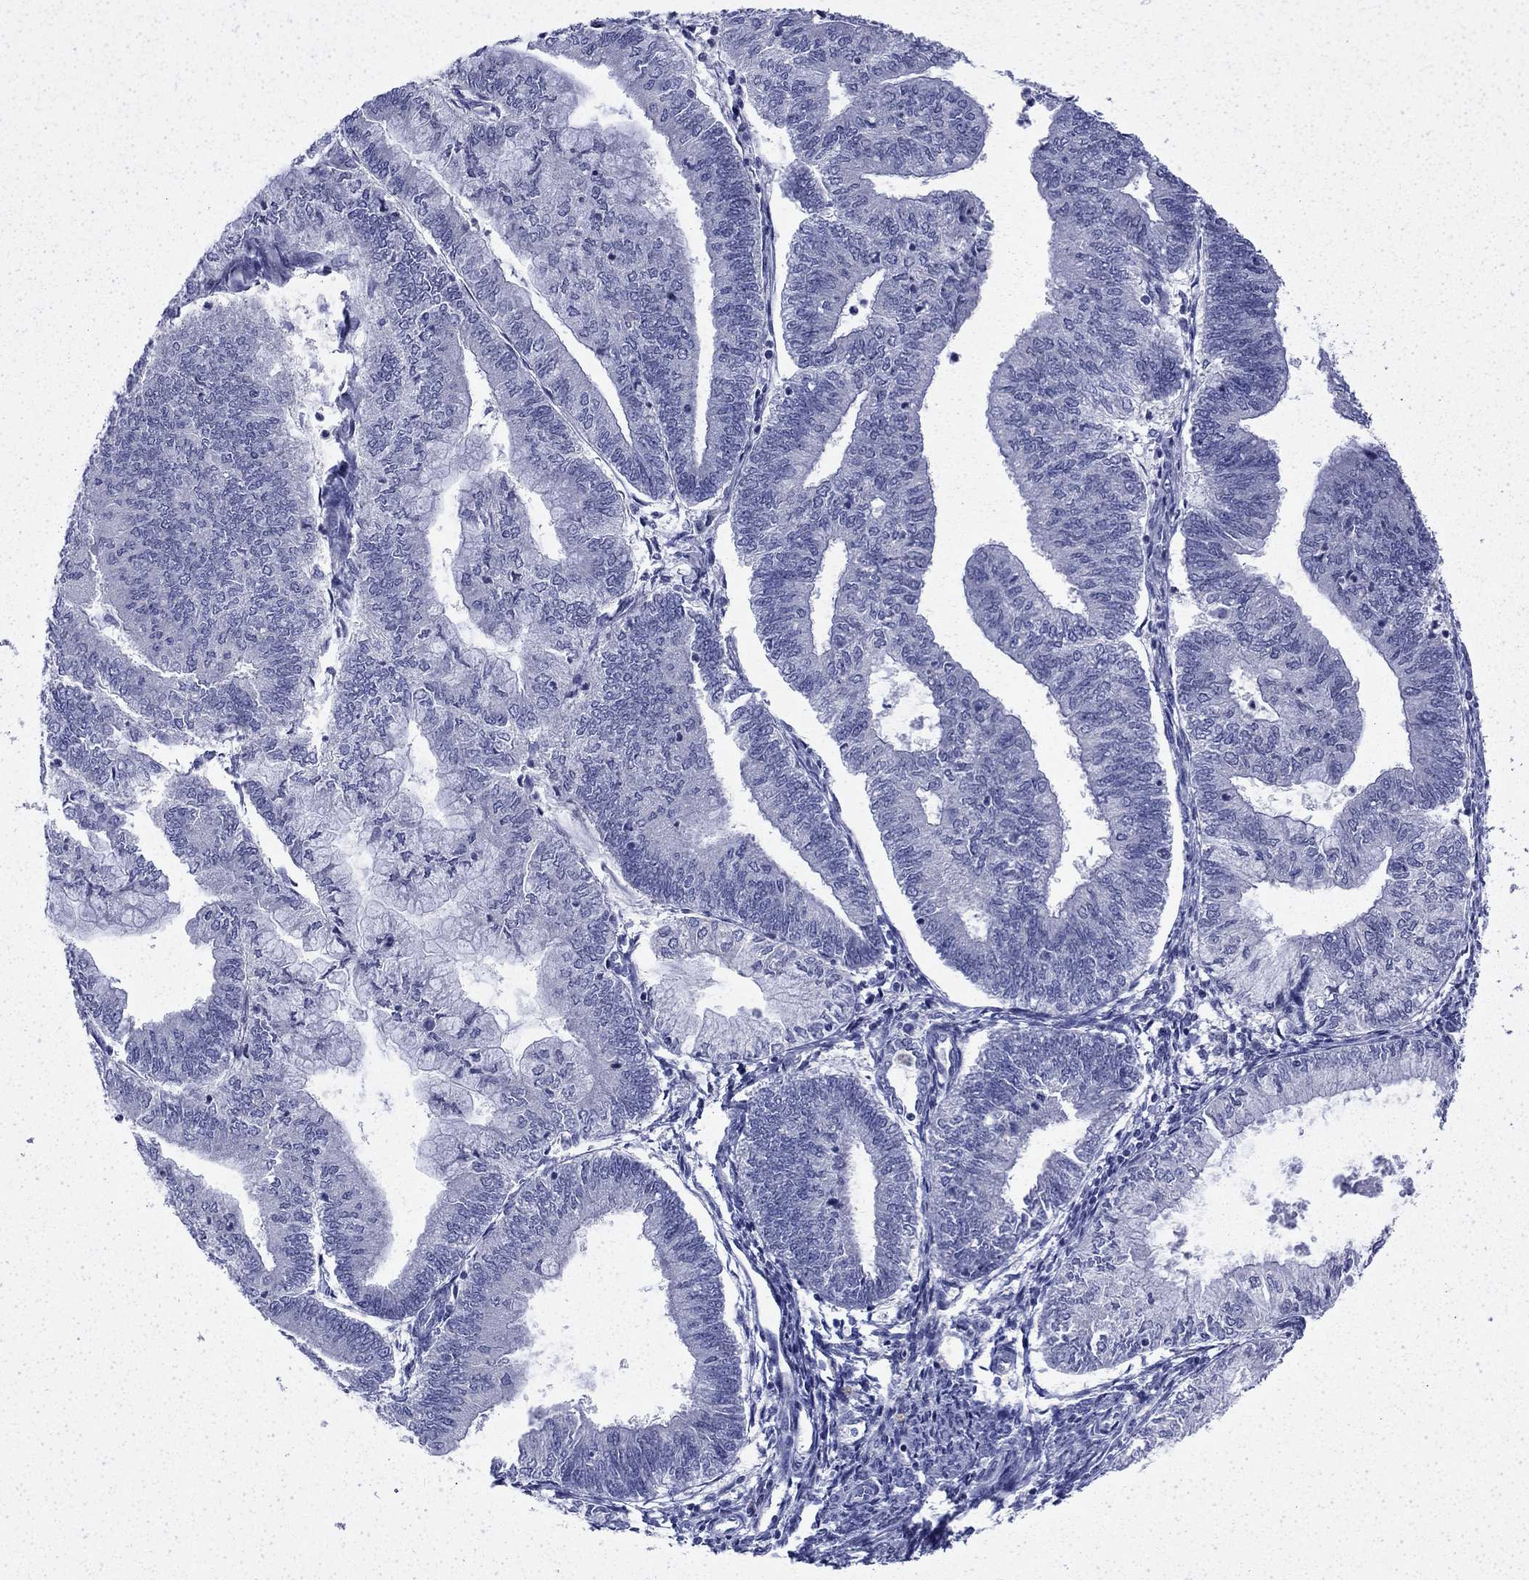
{"staining": {"intensity": "negative", "quantity": "none", "location": "none"}, "tissue": "endometrial cancer", "cell_type": "Tumor cells", "image_type": "cancer", "snomed": [{"axis": "morphology", "description": "Adenocarcinoma, NOS"}, {"axis": "topography", "description": "Endometrium"}], "caption": "This is an immunohistochemistry photomicrograph of endometrial cancer. There is no positivity in tumor cells.", "gene": "ENPP6", "patient": {"sex": "female", "age": 59}}